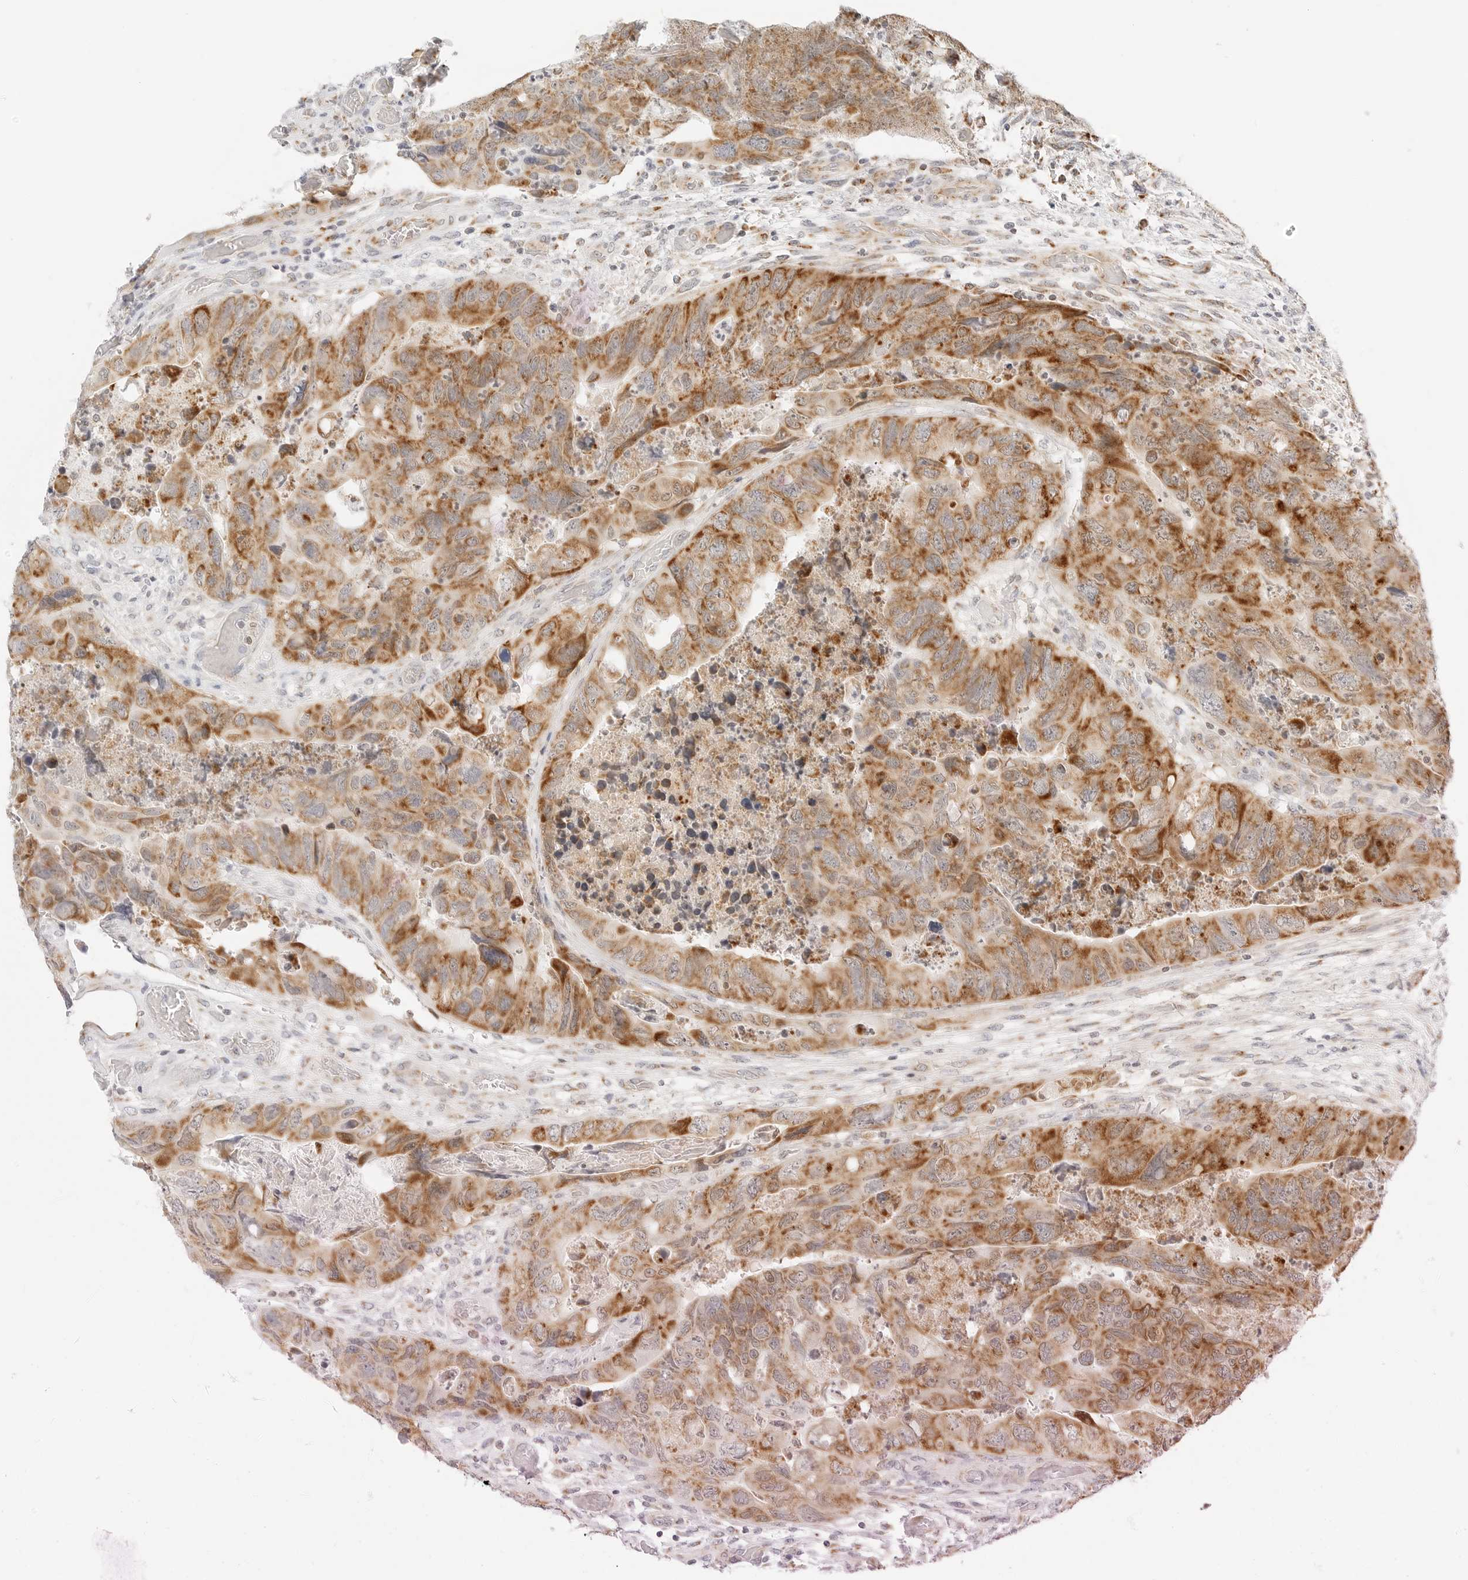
{"staining": {"intensity": "moderate", "quantity": ">75%", "location": "cytoplasmic/membranous"}, "tissue": "colorectal cancer", "cell_type": "Tumor cells", "image_type": "cancer", "snomed": [{"axis": "morphology", "description": "Adenocarcinoma, NOS"}, {"axis": "topography", "description": "Rectum"}], "caption": "Colorectal adenocarcinoma stained with DAB immunohistochemistry (IHC) shows medium levels of moderate cytoplasmic/membranous expression in approximately >75% of tumor cells.", "gene": "FH", "patient": {"sex": "male", "age": 63}}